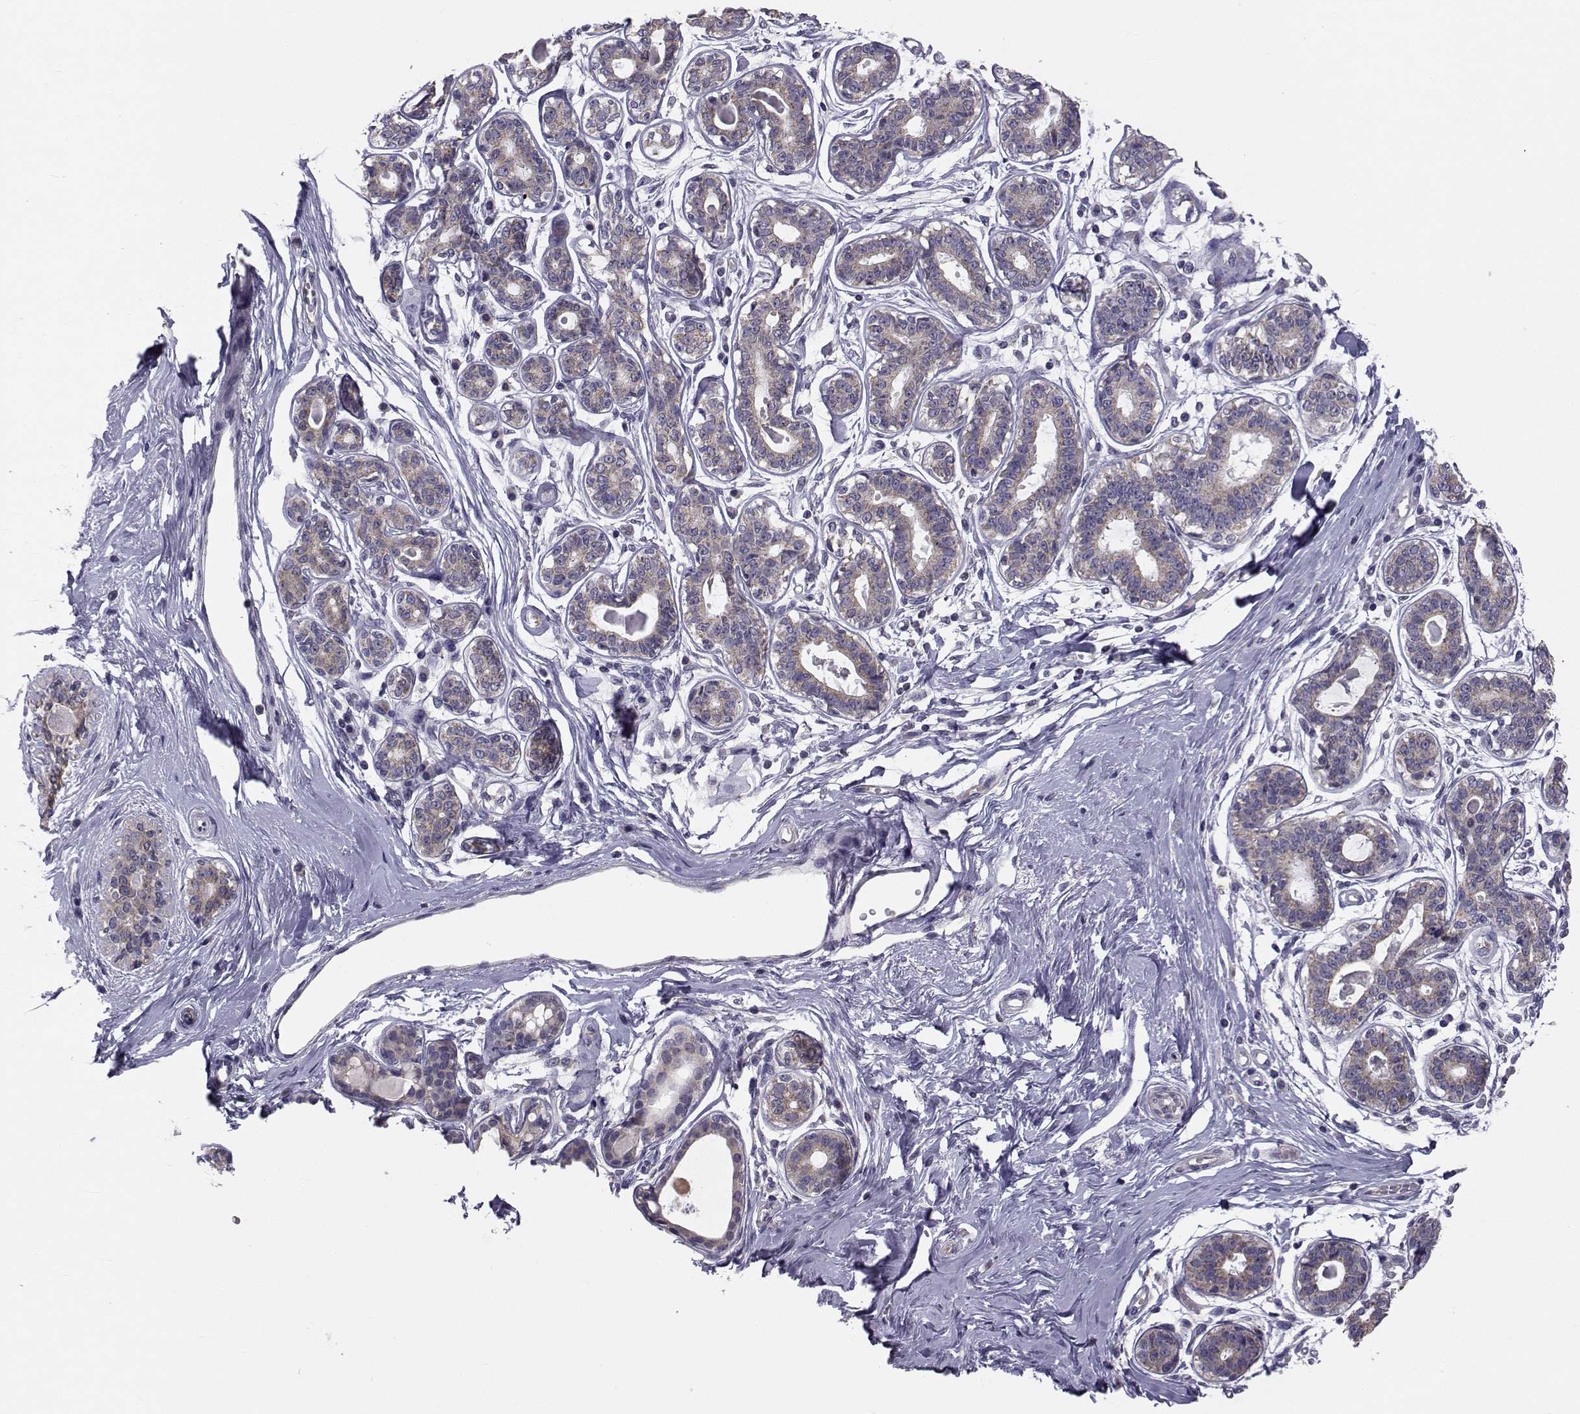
{"staining": {"intensity": "negative", "quantity": "none", "location": "none"}, "tissue": "breast", "cell_type": "Adipocytes", "image_type": "normal", "snomed": [{"axis": "morphology", "description": "Normal tissue, NOS"}, {"axis": "topography", "description": "Skin"}, {"axis": "topography", "description": "Breast"}], "caption": "This is a histopathology image of immunohistochemistry (IHC) staining of benign breast, which shows no expression in adipocytes.", "gene": "ANGPT1", "patient": {"sex": "female", "age": 43}}